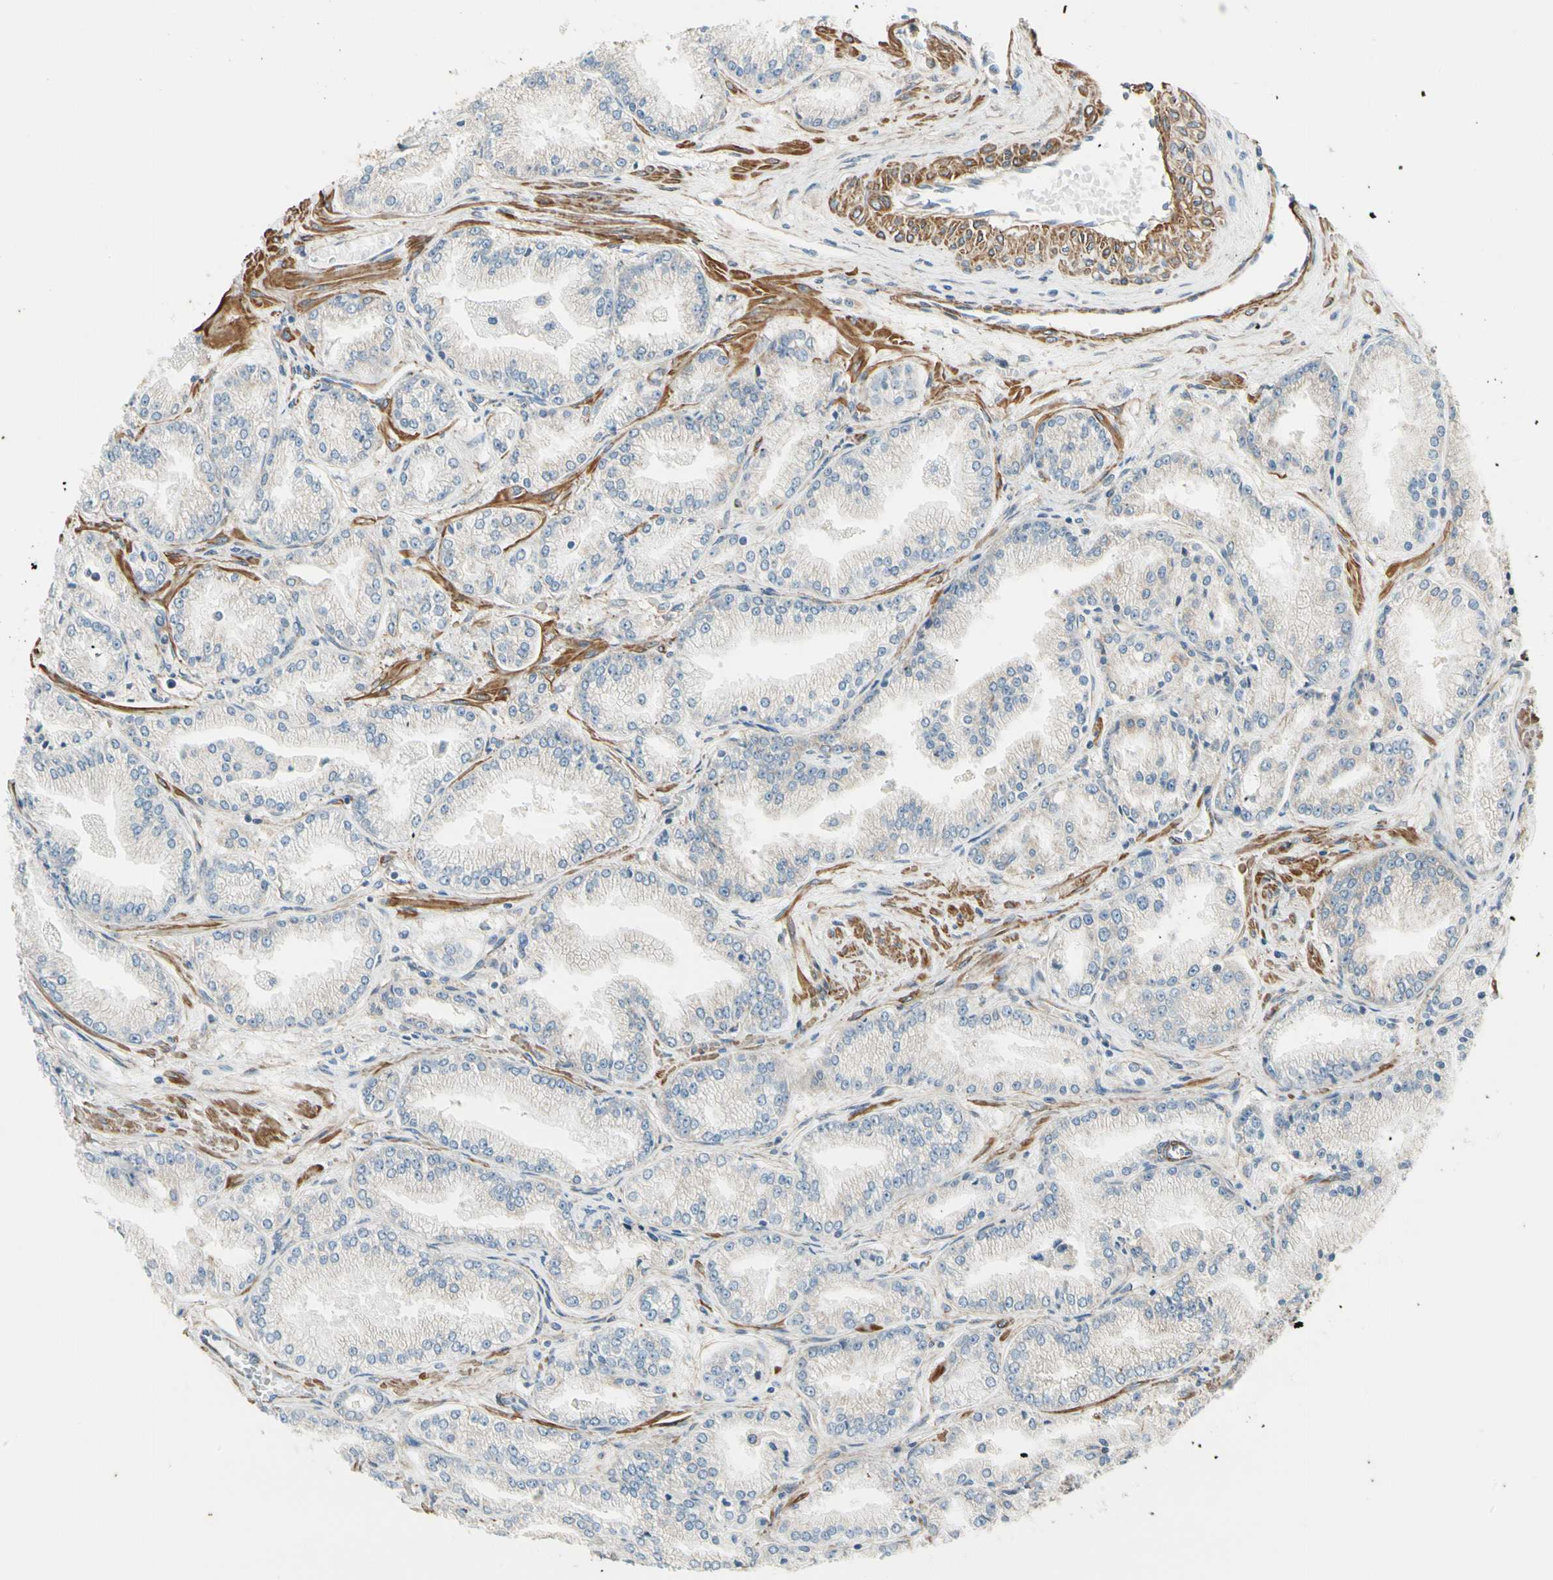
{"staining": {"intensity": "negative", "quantity": "none", "location": "none"}, "tissue": "prostate cancer", "cell_type": "Tumor cells", "image_type": "cancer", "snomed": [{"axis": "morphology", "description": "Adenocarcinoma, High grade"}, {"axis": "topography", "description": "Prostate"}], "caption": "The photomicrograph reveals no staining of tumor cells in prostate cancer.", "gene": "LIMK2", "patient": {"sex": "male", "age": 61}}